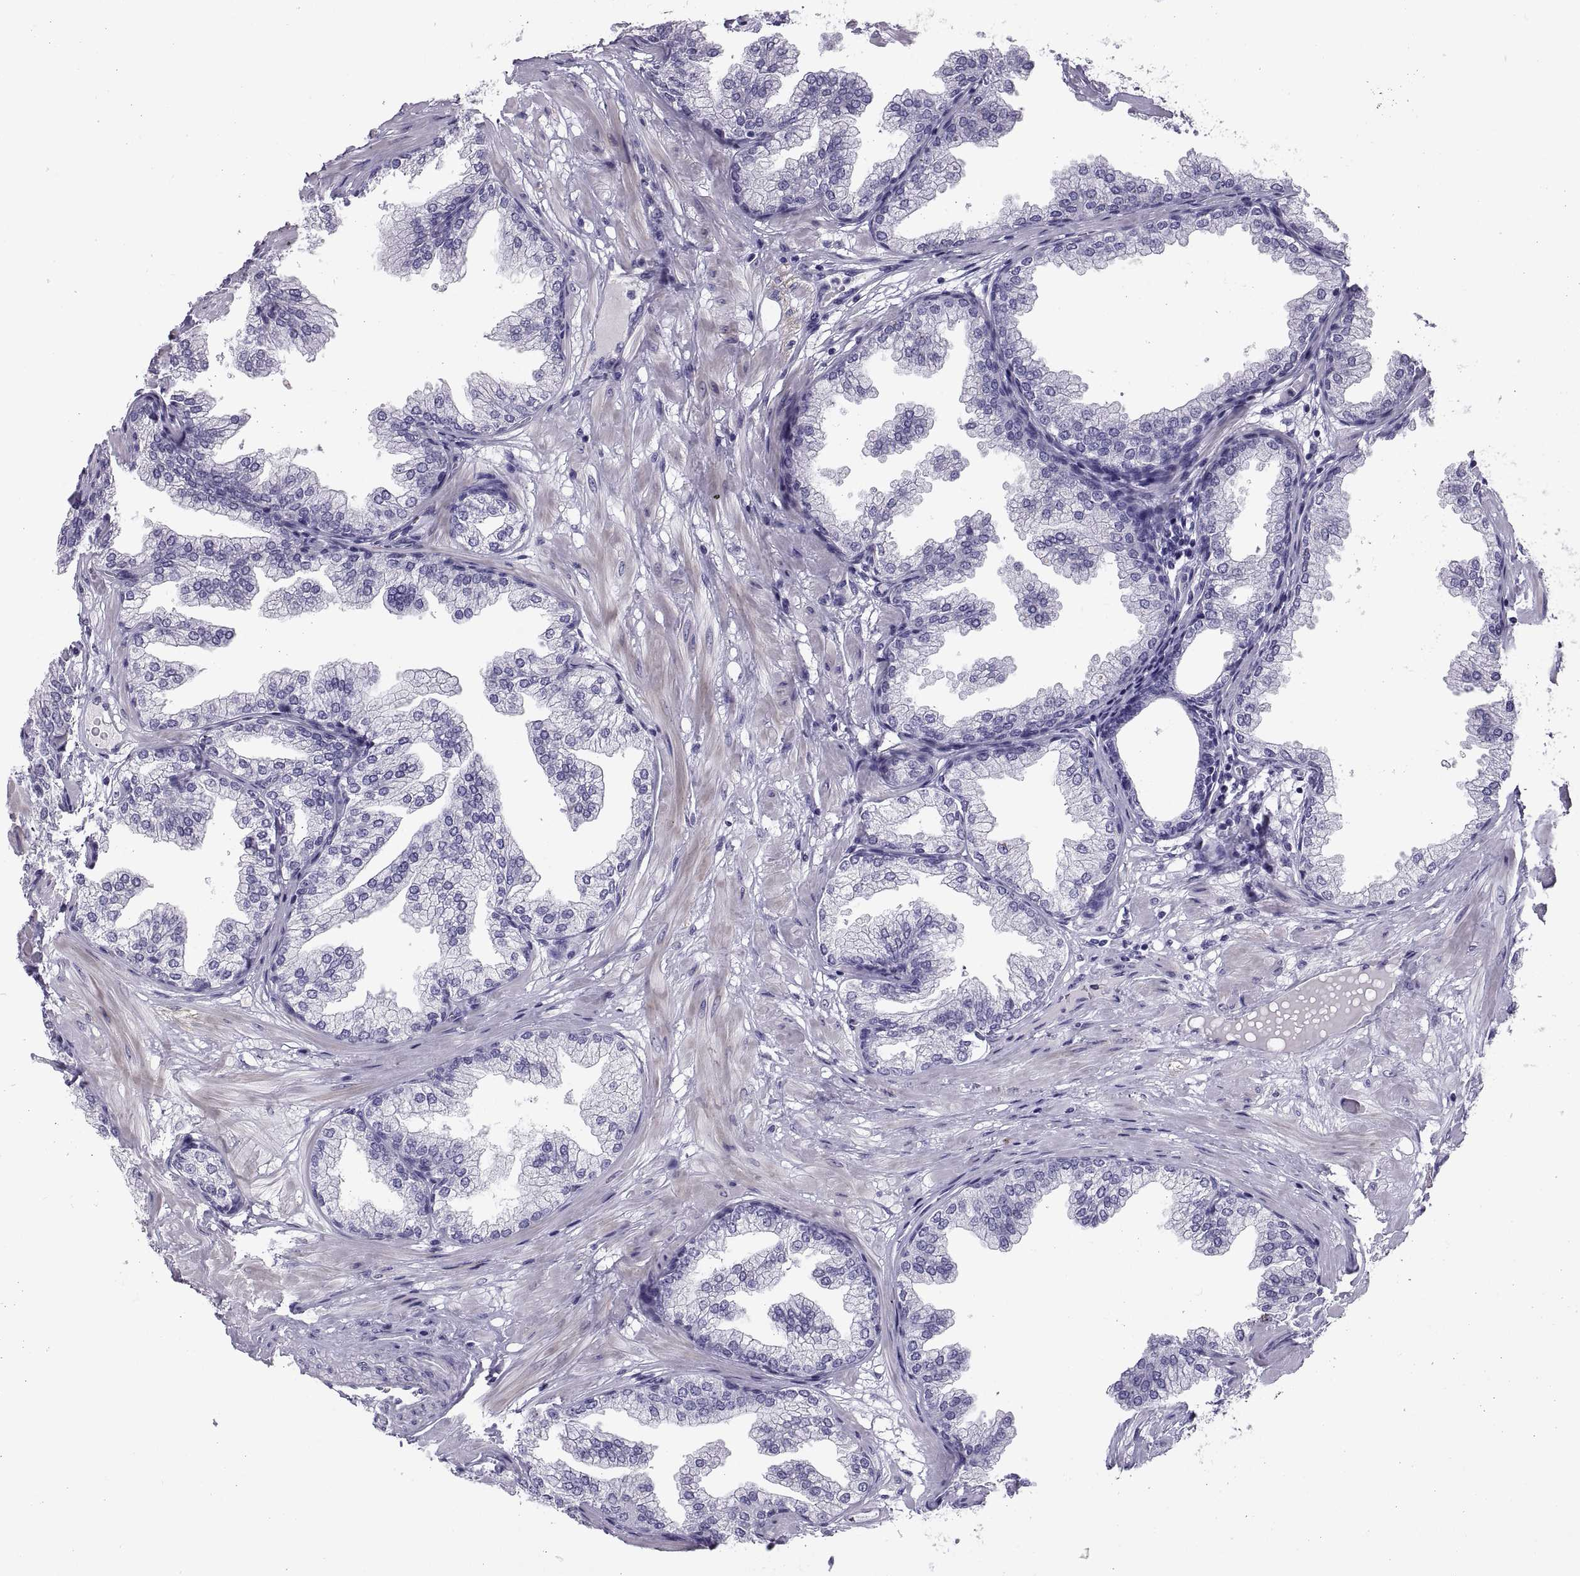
{"staining": {"intensity": "negative", "quantity": "none", "location": "none"}, "tissue": "prostate", "cell_type": "Glandular cells", "image_type": "normal", "snomed": [{"axis": "morphology", "description": "Normal tissue, NOS"}, {"axis": "topography", "description": "Prostate"}], "caption": "This image is of benign prostate stained with immunohistochemistry (IHC) to label a protein in brown with the nuclei are counter-stained blue. There is no staining in glandular cells. The staining was performed using DAB to visualize the protein expression in brown, while the nuclei were stained in blue with hematoxylin (Magnification: 20x).", "gene": "RGS20", "patient": {"sex": "male", "age": 37}}